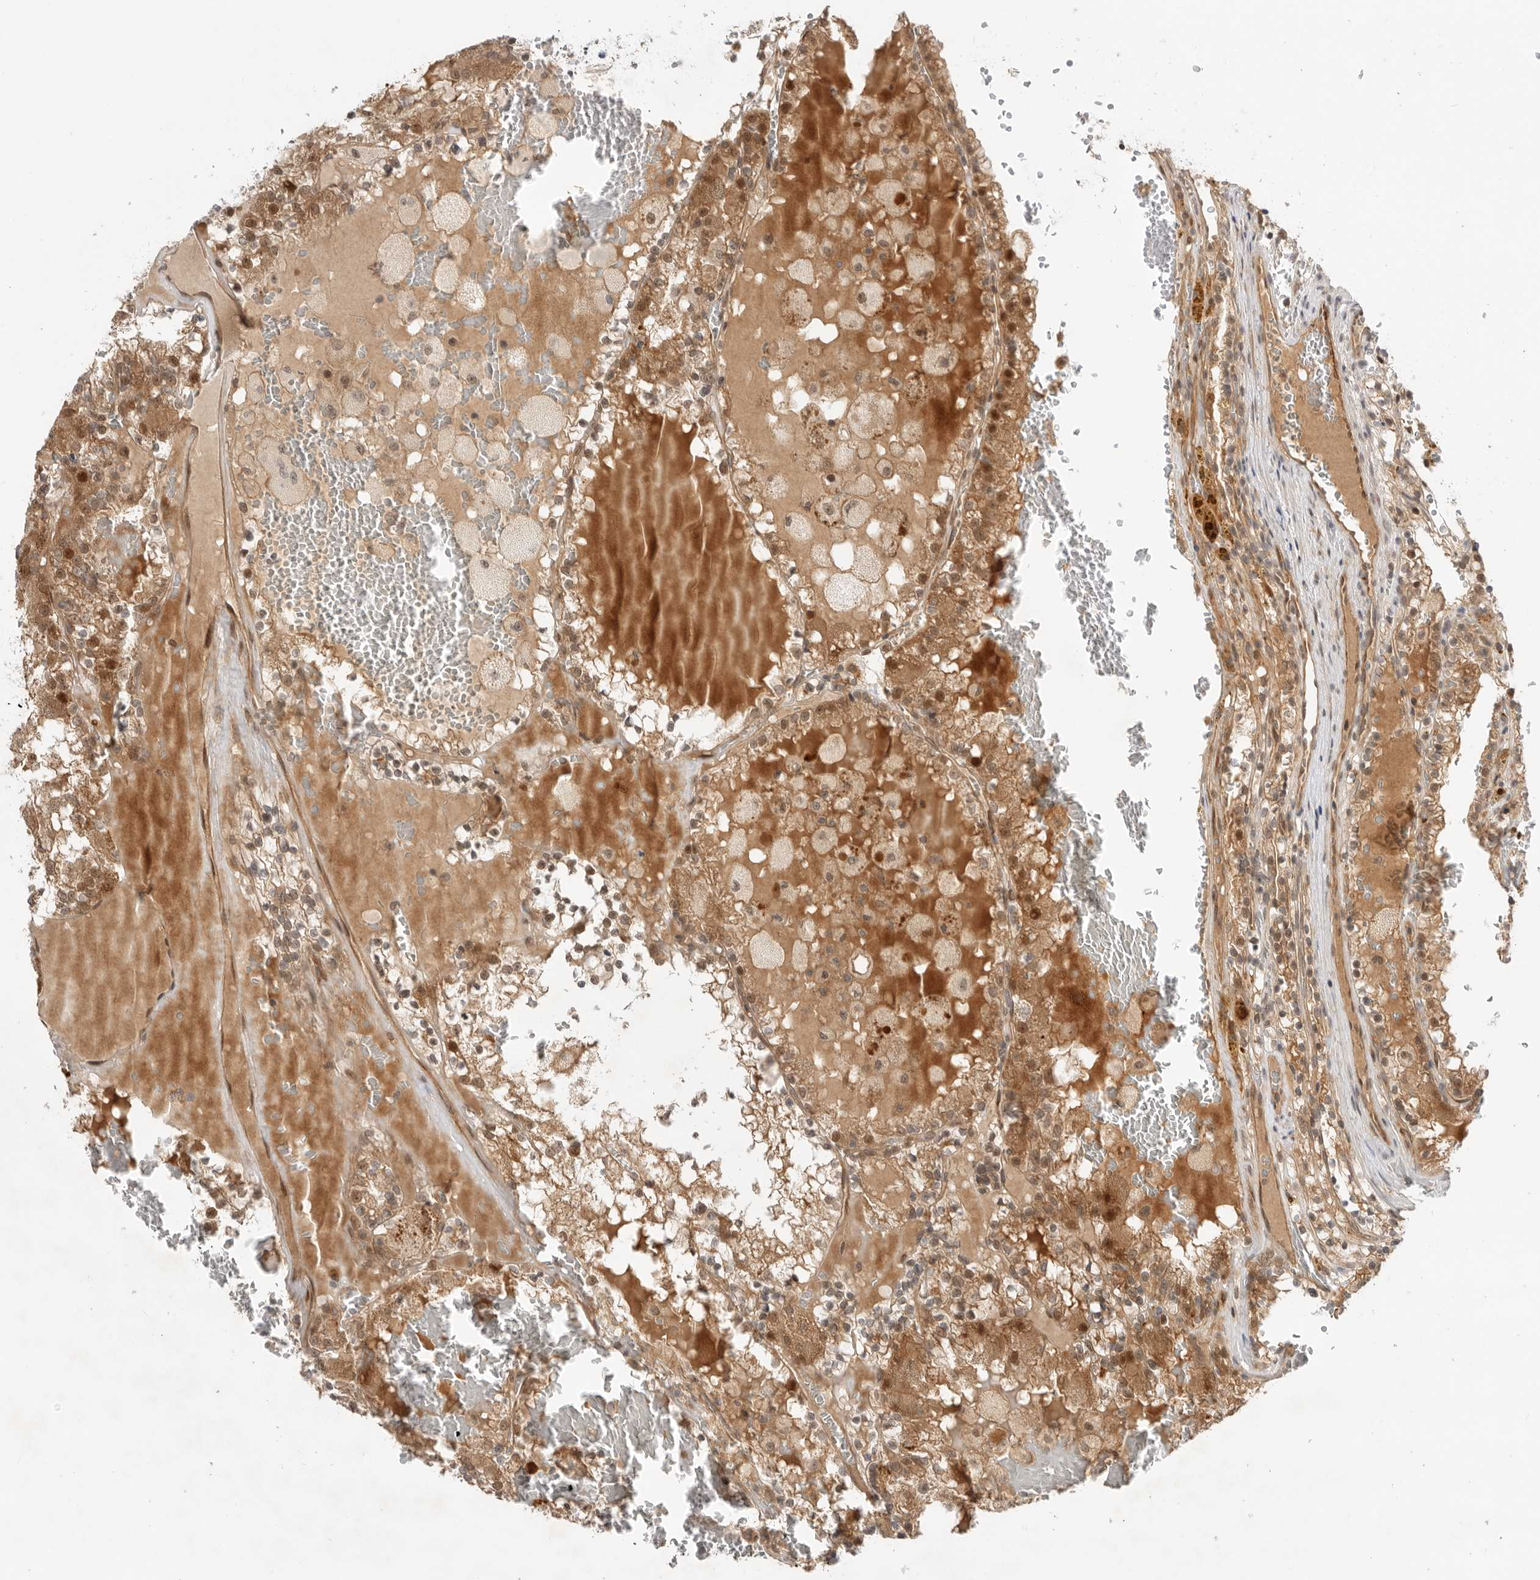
{"staining": {"intensity": "moderate", "quantity": ">75%", "location": "cytoplasmic/membranous,nuclear"}, "tissue": "renal cancer", "cell_type": "Tumor cells", "image_type": "cancer", "snomed": [{"axis": "morphology", "description": "Adenocarcinoma, NOS"}, {"axis": "topography", "description": "Kidney"}], "caption": "Protein staining of renal adenocarcinoma tissue exhibits moderate cytoplasmic/membranous and nuclear expression in about >75% of tumor cells.", "gene": "DCAF8", "patient": {"sex": "female", "age": 56}}